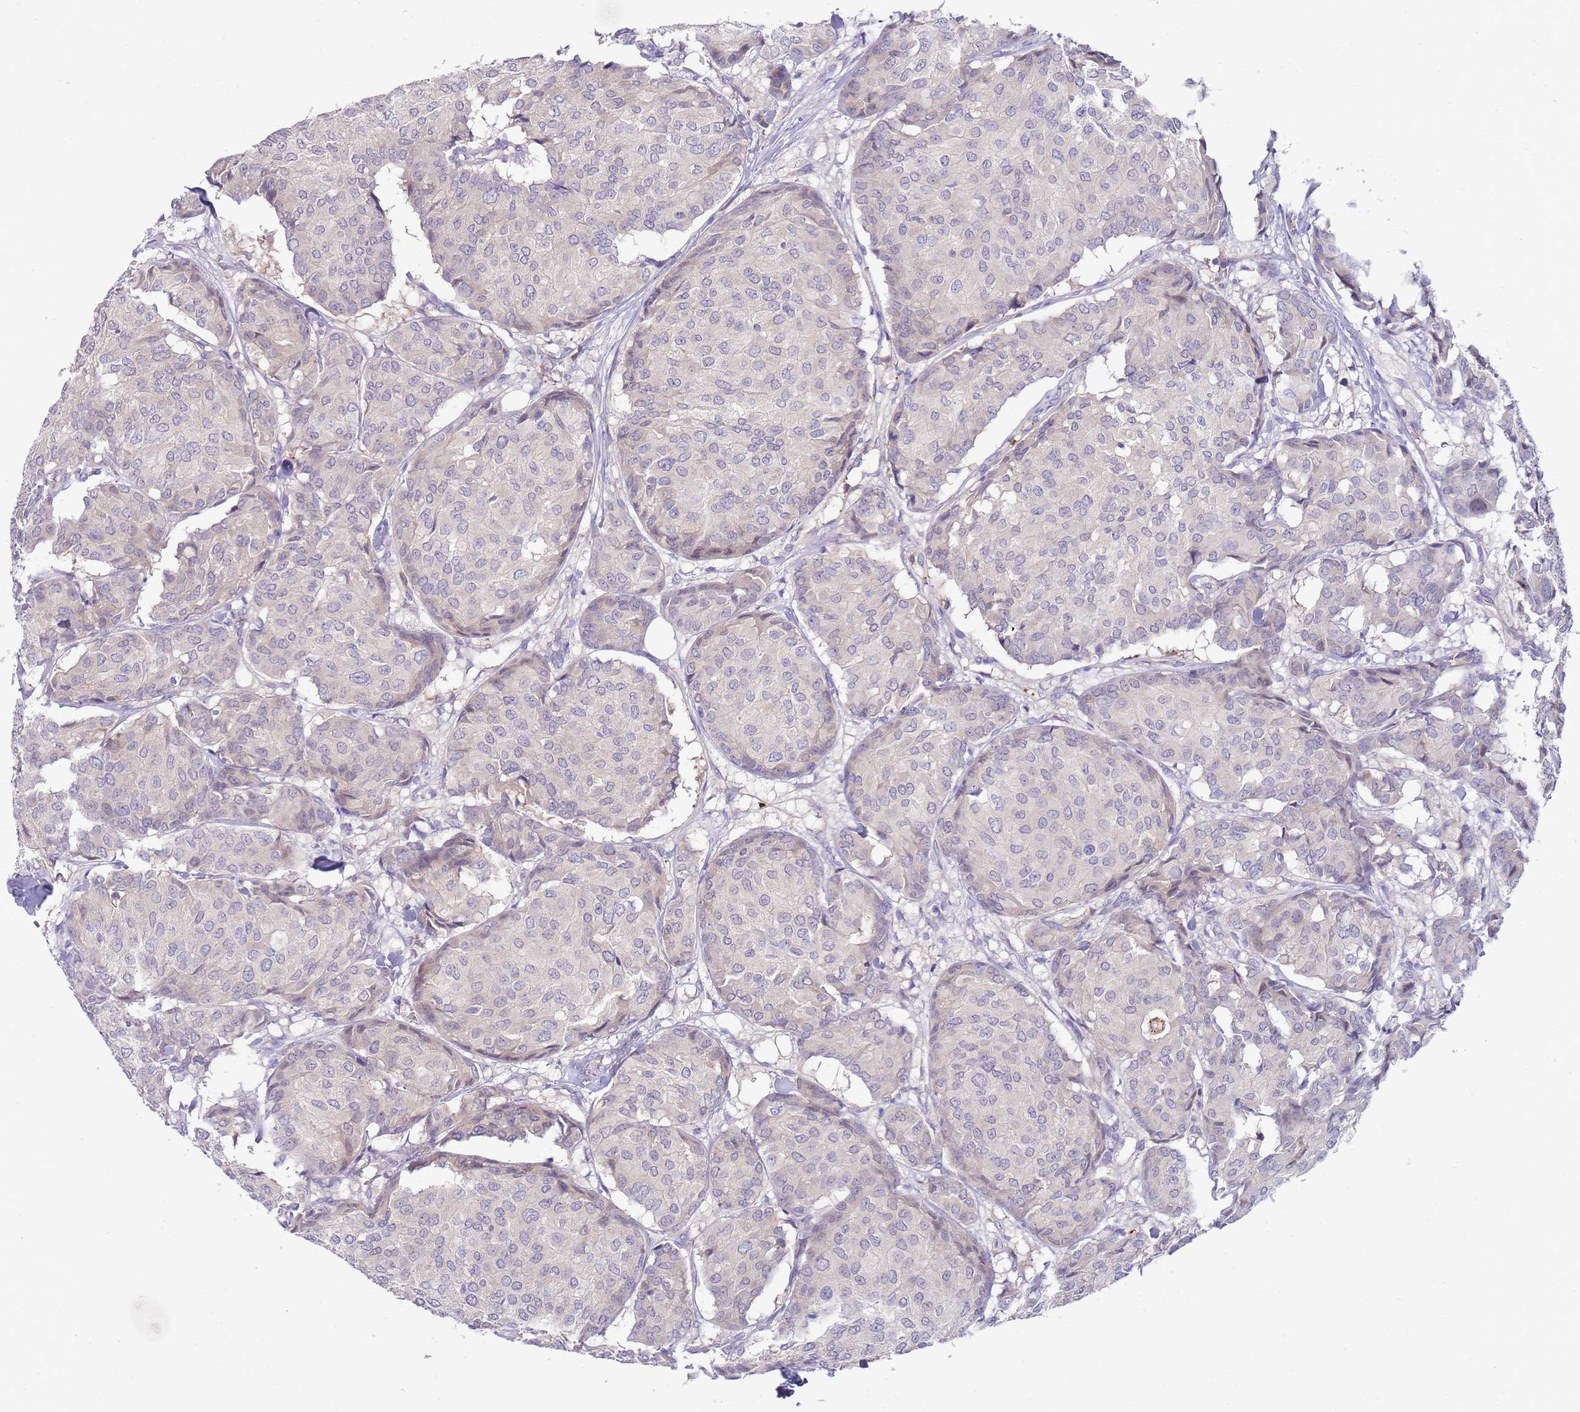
{"staining": {"intensity": "negative", "quantity": "none", "location": "none"}, "tissue": "breast cancer", "cell_type": "Tumor cells", "image_type": "cancer", "snomed": [{"axis": "morphology", "description": "Duct carcinoma"}, {"axis": "topography", "description": "Breast"}], "caption": "Immunohistochemical staining of breast cancer demonstrates no significant staining in tumor cells.", "gene": "STK25", "patient": {"sex": "female", "age": 75}}